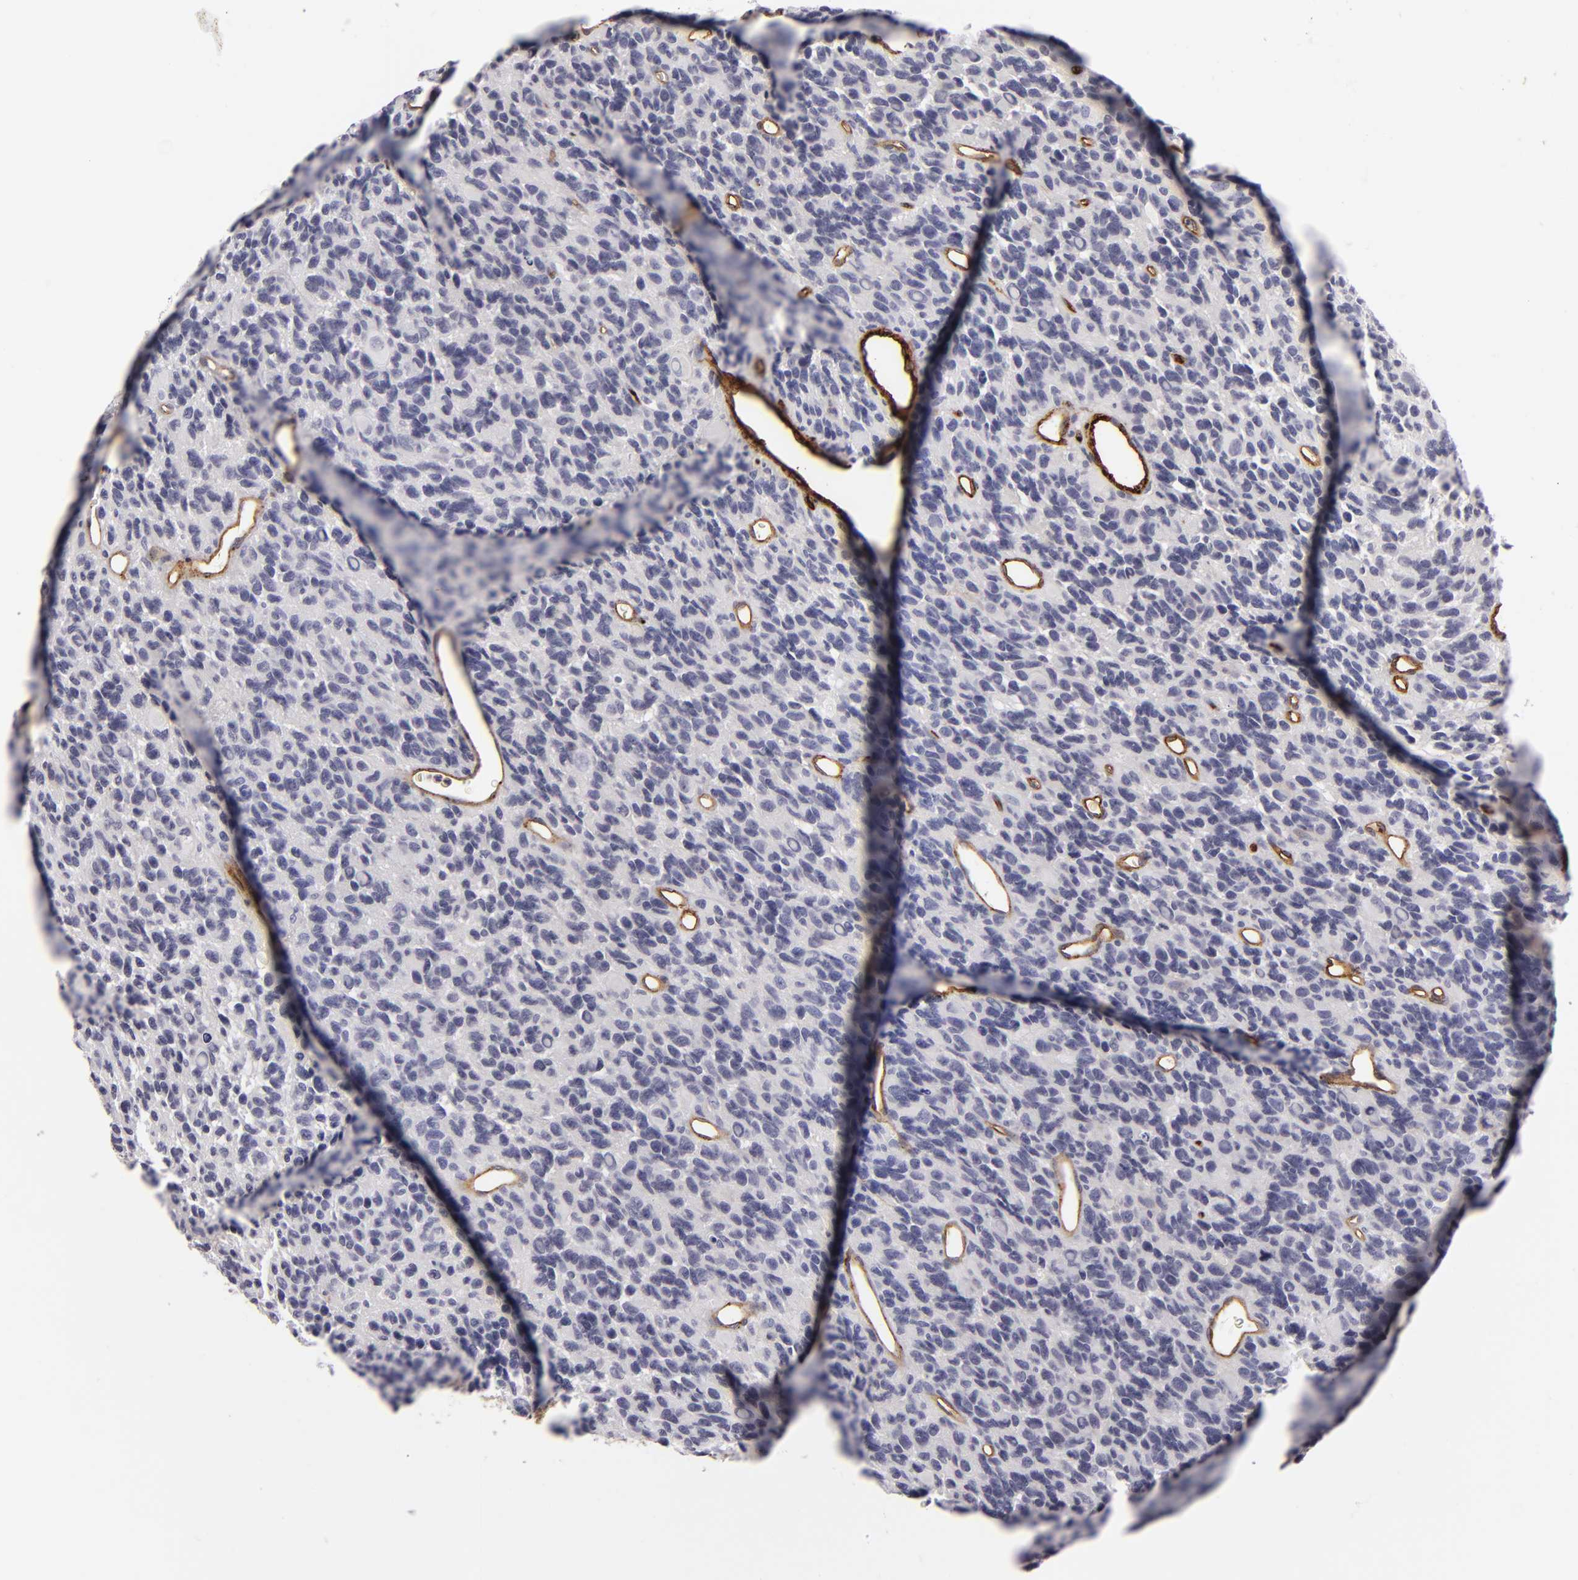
{"staining": {"intensity": "weak", "quantity": "25%-75%", "location": "cytoplasmic/membranous"}, "tissue": "glioma", "cell_type": "Tumor cells", "image_type": "cancer", "snomed": [{"axis": "morphology", "description": "Glioma, malignant, High grade"}, {"axis": "topography", "description": "Brain"}], "caption": "Human glioma stained with a protein marker exhibits weak staining in tumor cells.", "gene": "MCAM", "patient": {"sex": "male", "age": 77}}